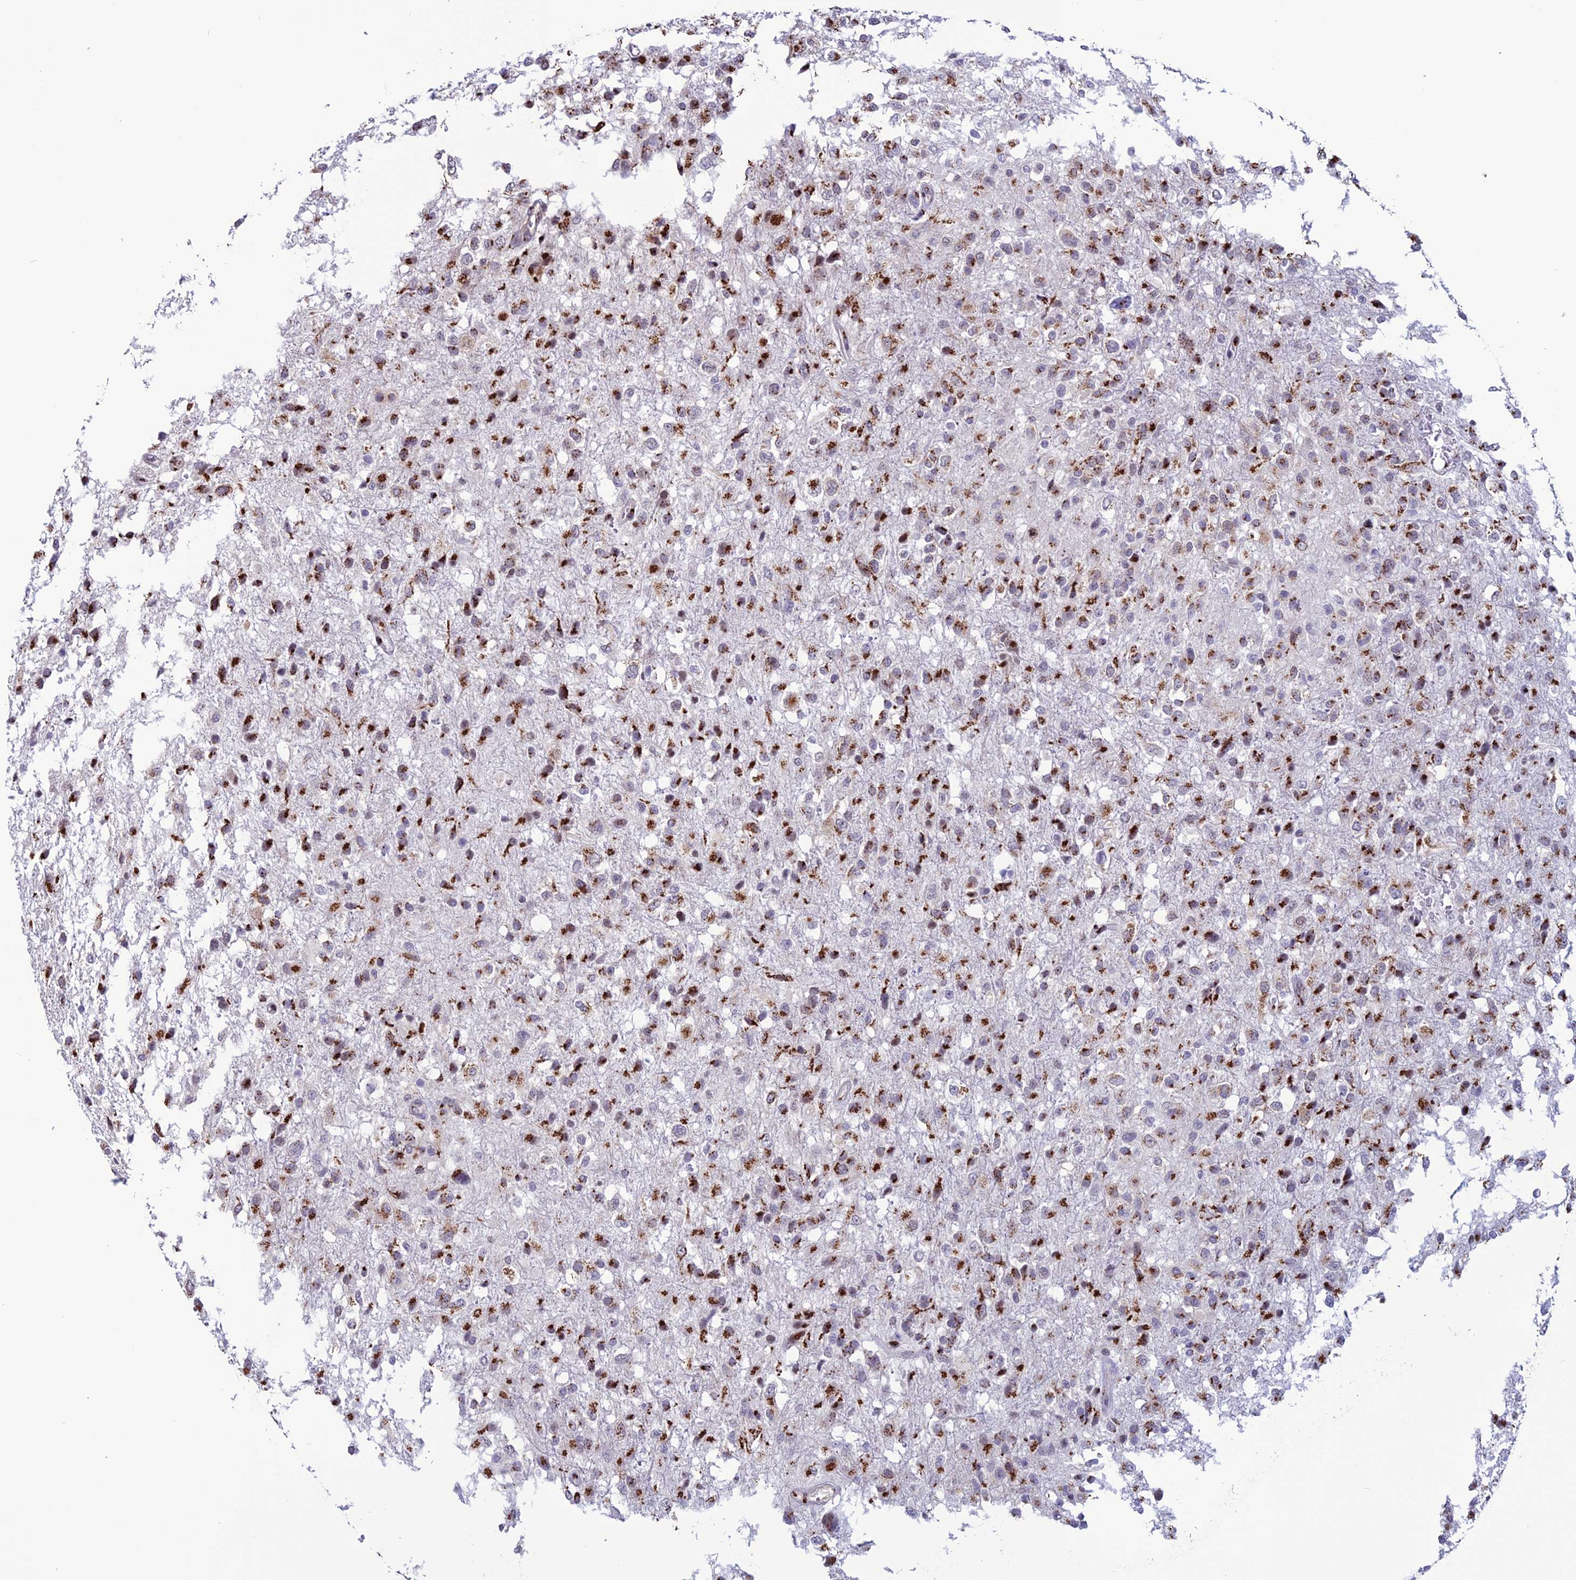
{"staining": {"intensity": "strong", "quantity": ">75%", "location": "cytoplasmic/membranous"}, "tissue": "glioma", "cell_type": "Tumor cells", "image_type": "cancer", "snomed": [{"axis": "morphology", "description": "Glioma, malignant, High grade"}, {"axis": "topography", "description": "Brain"}], "caption": "Strong cytoplasmic/membranous protein expression is present in approximately >75% of tumor cells in malignant glioma (high-grade).", "gene": "PLEKHA4", "patient": {"sex": "female", "age": 74}}